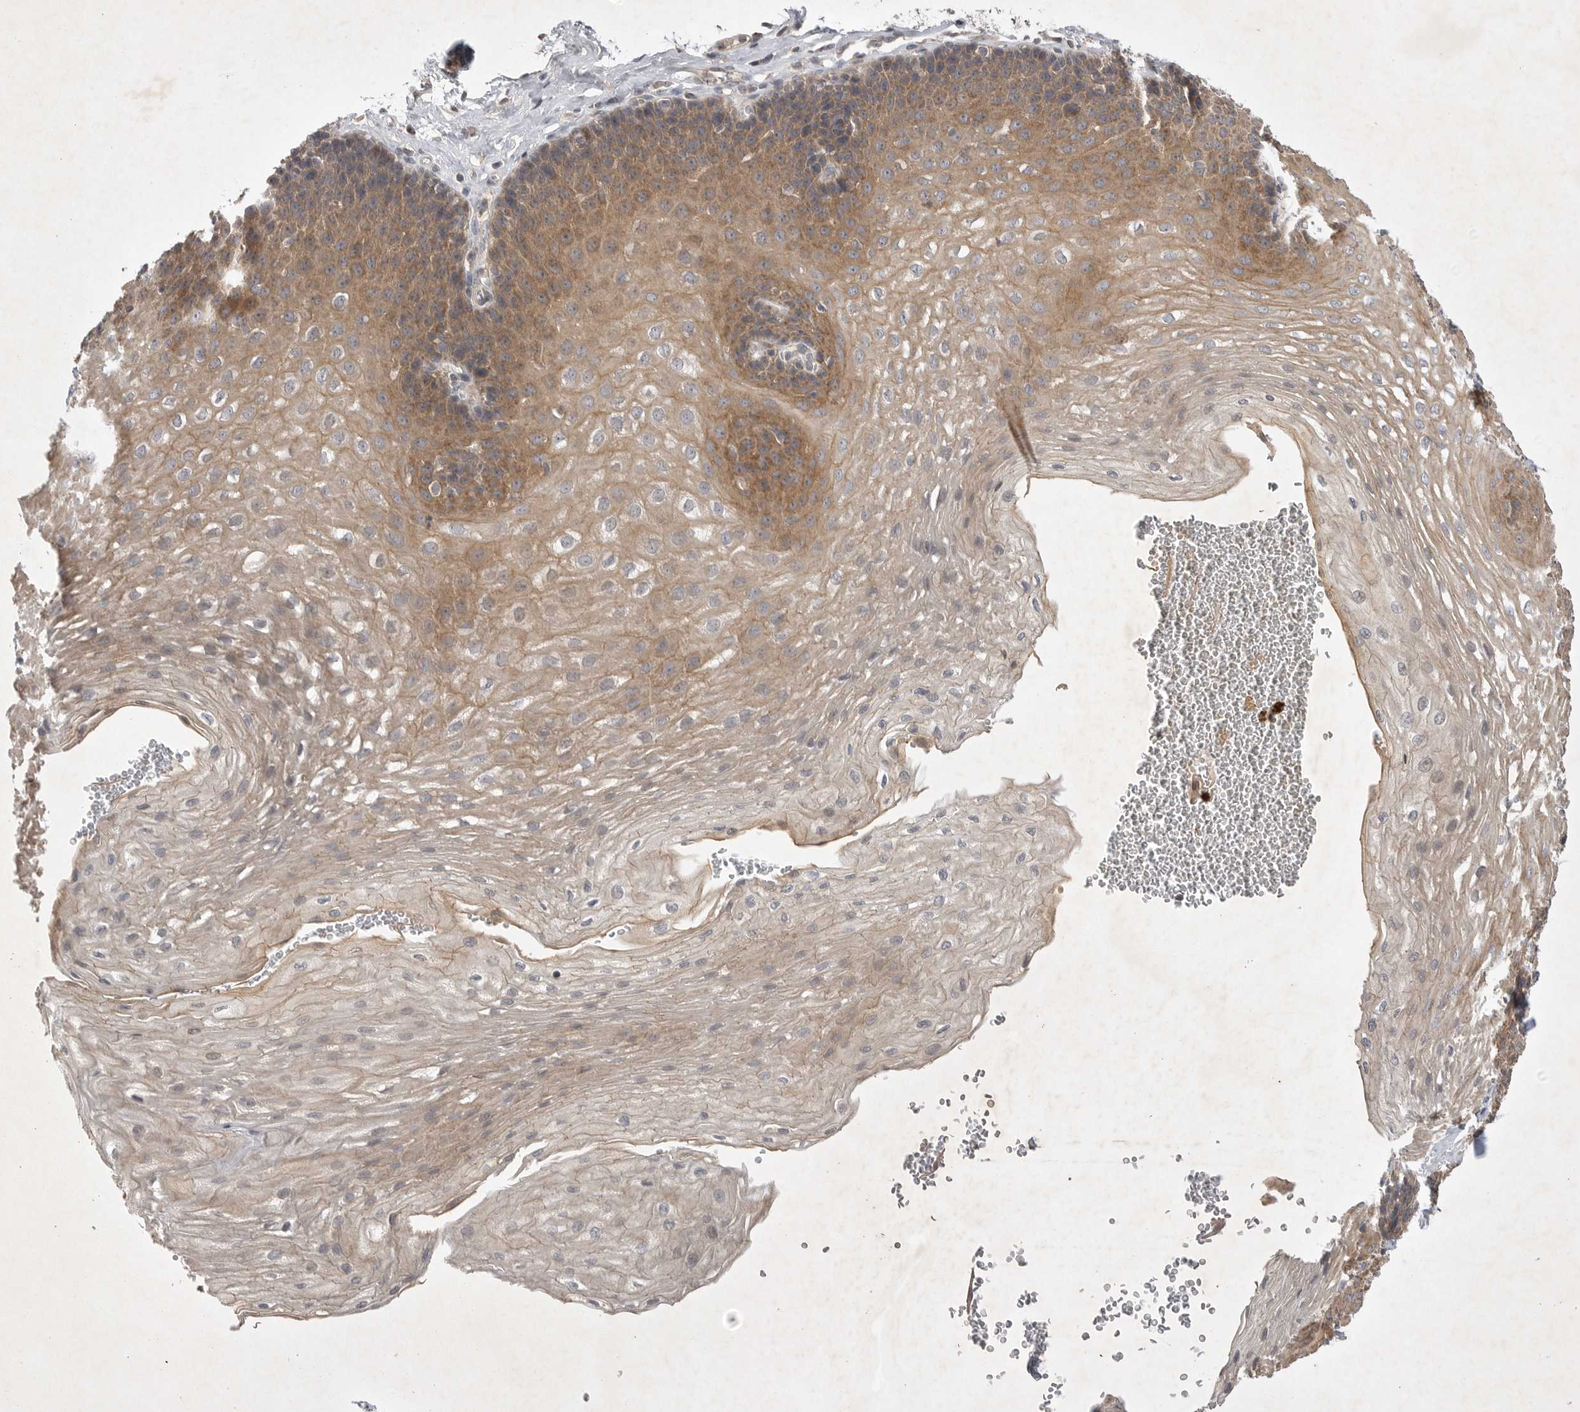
{"staining": {"intensity": "moderate", "quantity": ">75%", "location": "cytoplasmic/membranous"}, "tissue": "esophagus", "cell_type": "Squamous epithelial cells", "image_type": "normal", "snomed": [{"axis": "morphology", "description": "Normal tissue, NOS"}, {"axis": "topography", "description": "Esophagus"}], "caption": "This photomicrograph reveals IHC staining of unremarkable esophagus, with medium moderate cytoplasmic/membranous positivity in approximately >75% of squamous epithelial cells.", "gene": "UBE3D", "patient": {"sex": "female", "age": 66}}